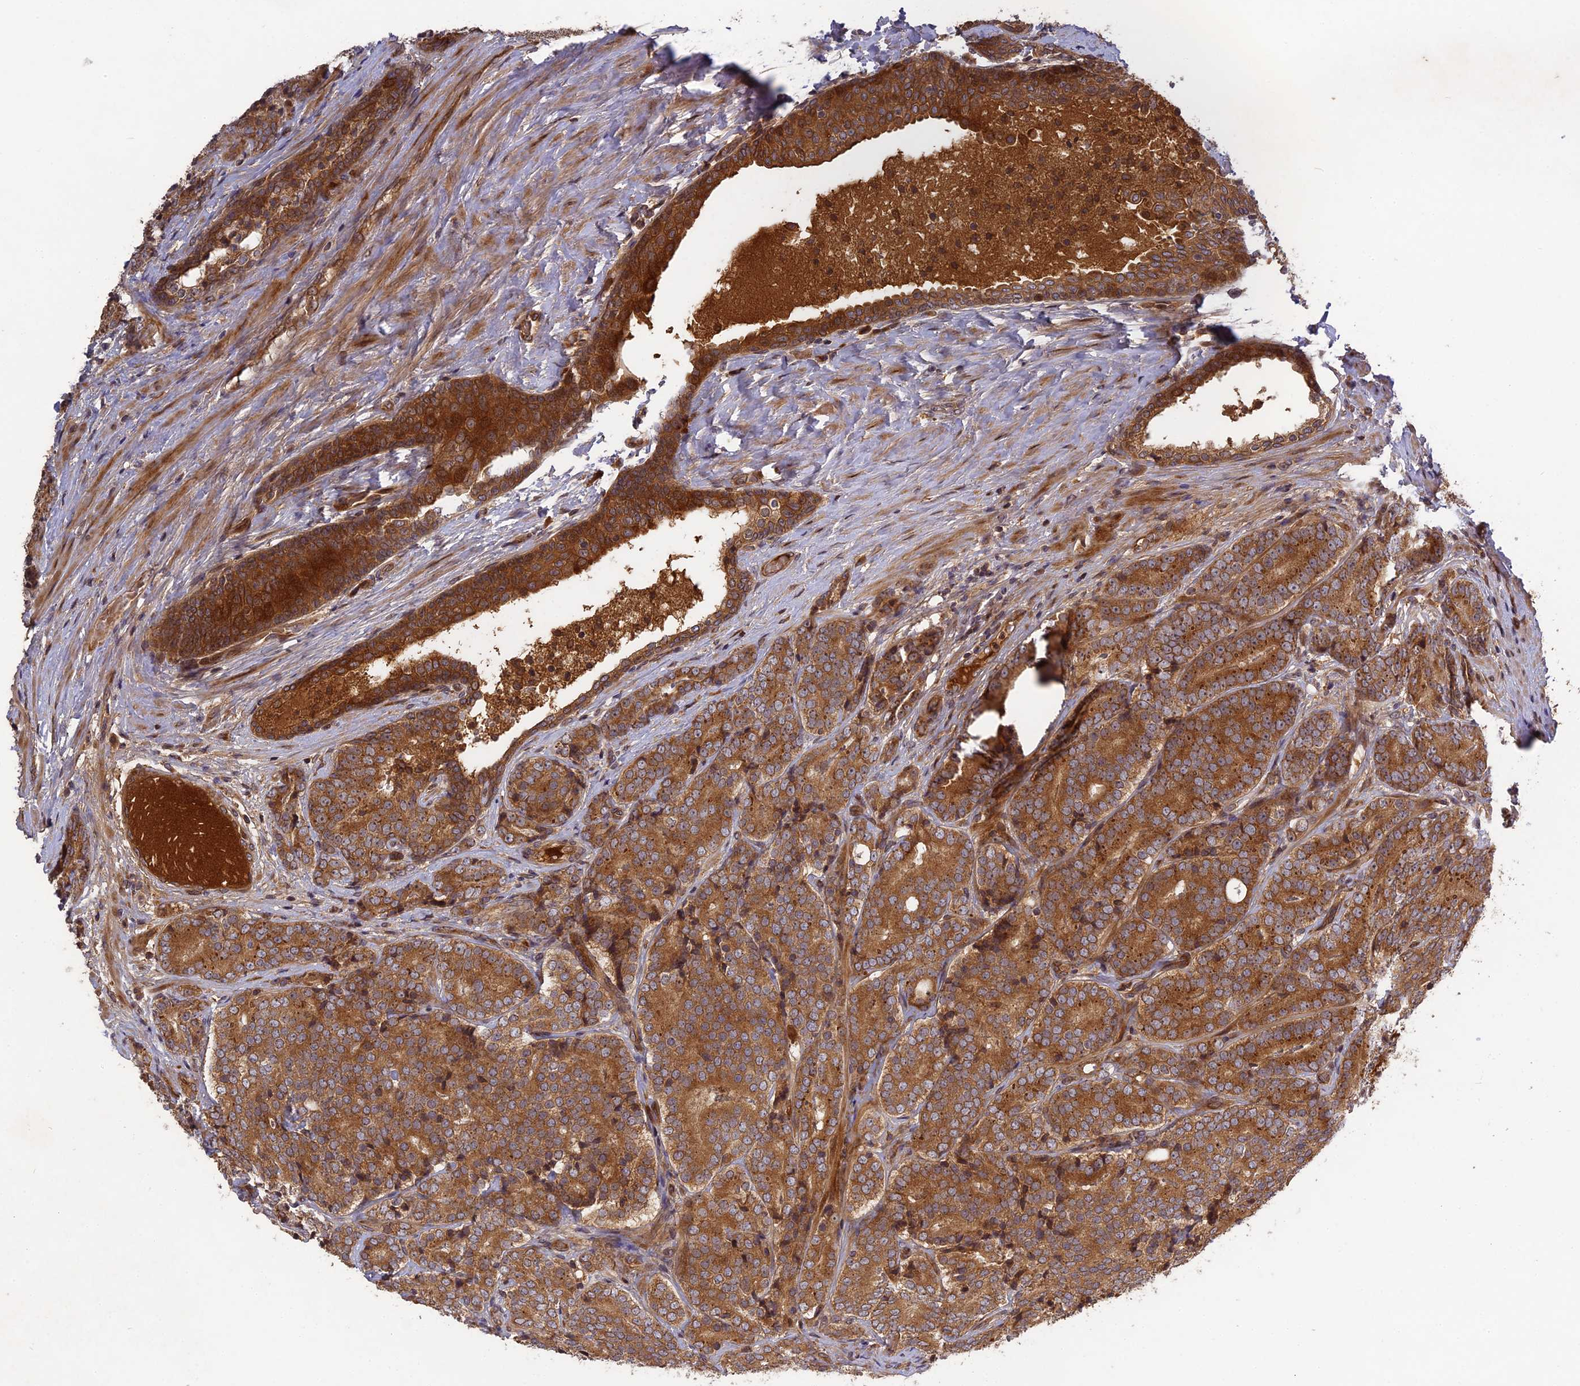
{"staining": {"intensity": "moderate", "quantity": ">75%", "location": "cytoplasmic/membranous"}, "tissue": "prostate cancer", "cell_type": "Tumor cells", "image_type": "cancer", "snomed": [{"axis": "morphology", "description": "Adenocarcinoma, High grade"}, {"axis": "topography", "description": "Prostate"}], "caption": "DAB immunohistochemical staining of prostate cancer shows moderate cytoplasmic/membranous protein staining in approximately >75% of tumor cells.", "gene": "TMUB2", "patient": {"sex": "male", "age": 56}}